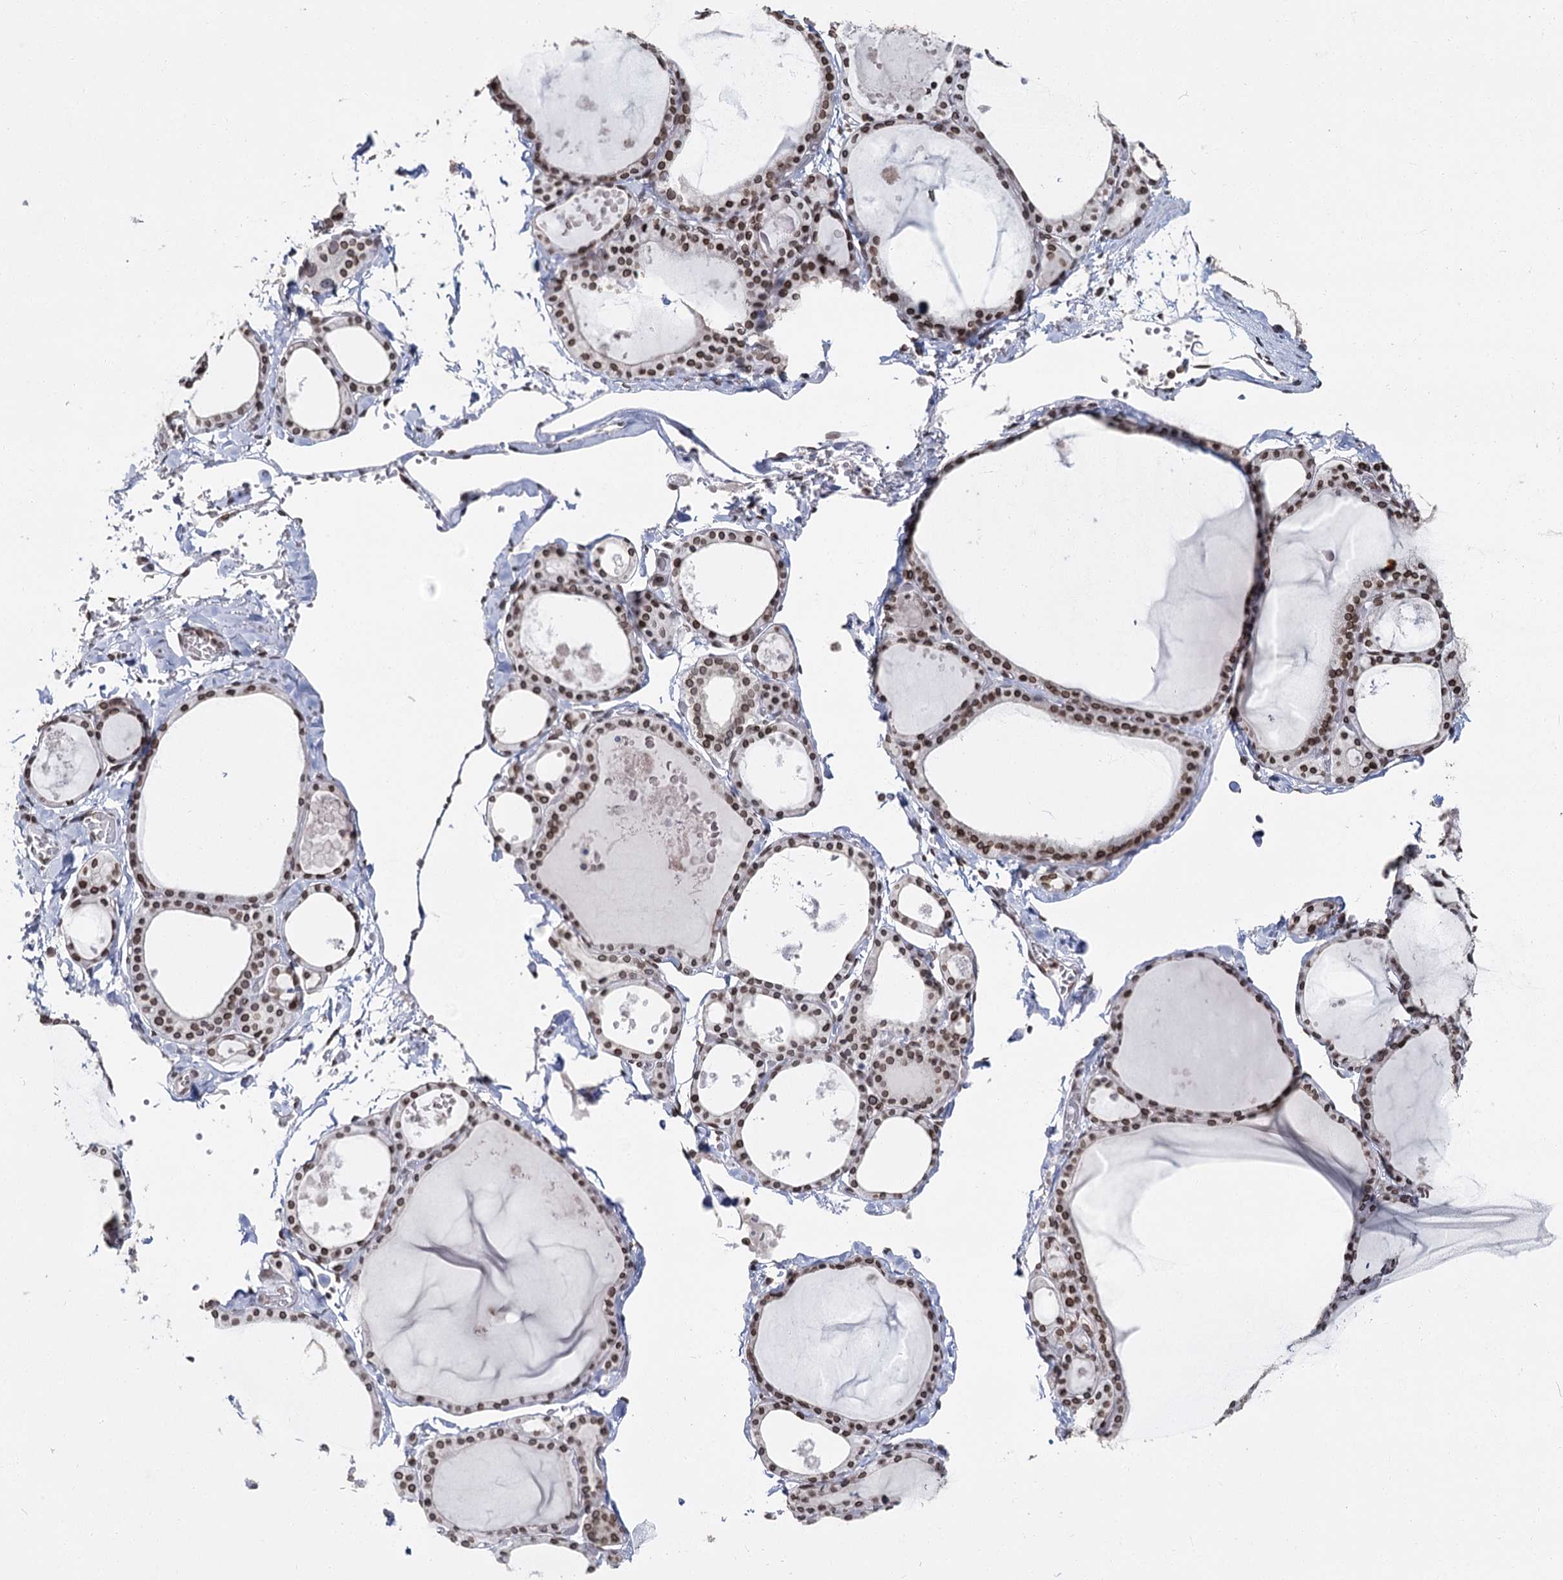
{"staining": {"intensity": "moderate", "quantity": ">75%", "location": "cytoplasmic/membranous,nuclear"}, "tissue": "thyroid gland", "cell_type": "Glandular cells", "image_type": "normal", "snomed": [{"axis": "morphology", "description": "Normal tissue, NOS"}, {"axis": "topography", "description": "Thyroid gland"}], "caption": "A high-resolution image shows immunohistochemistry (IHC) staining of benign thyroid gland, which shows moderate cytoplasmic/membranous,nuclear expression in approximately >75% of glandular cells.", "gene": "KIAA0930", "patient": {"sex": "male", "age": 56}}